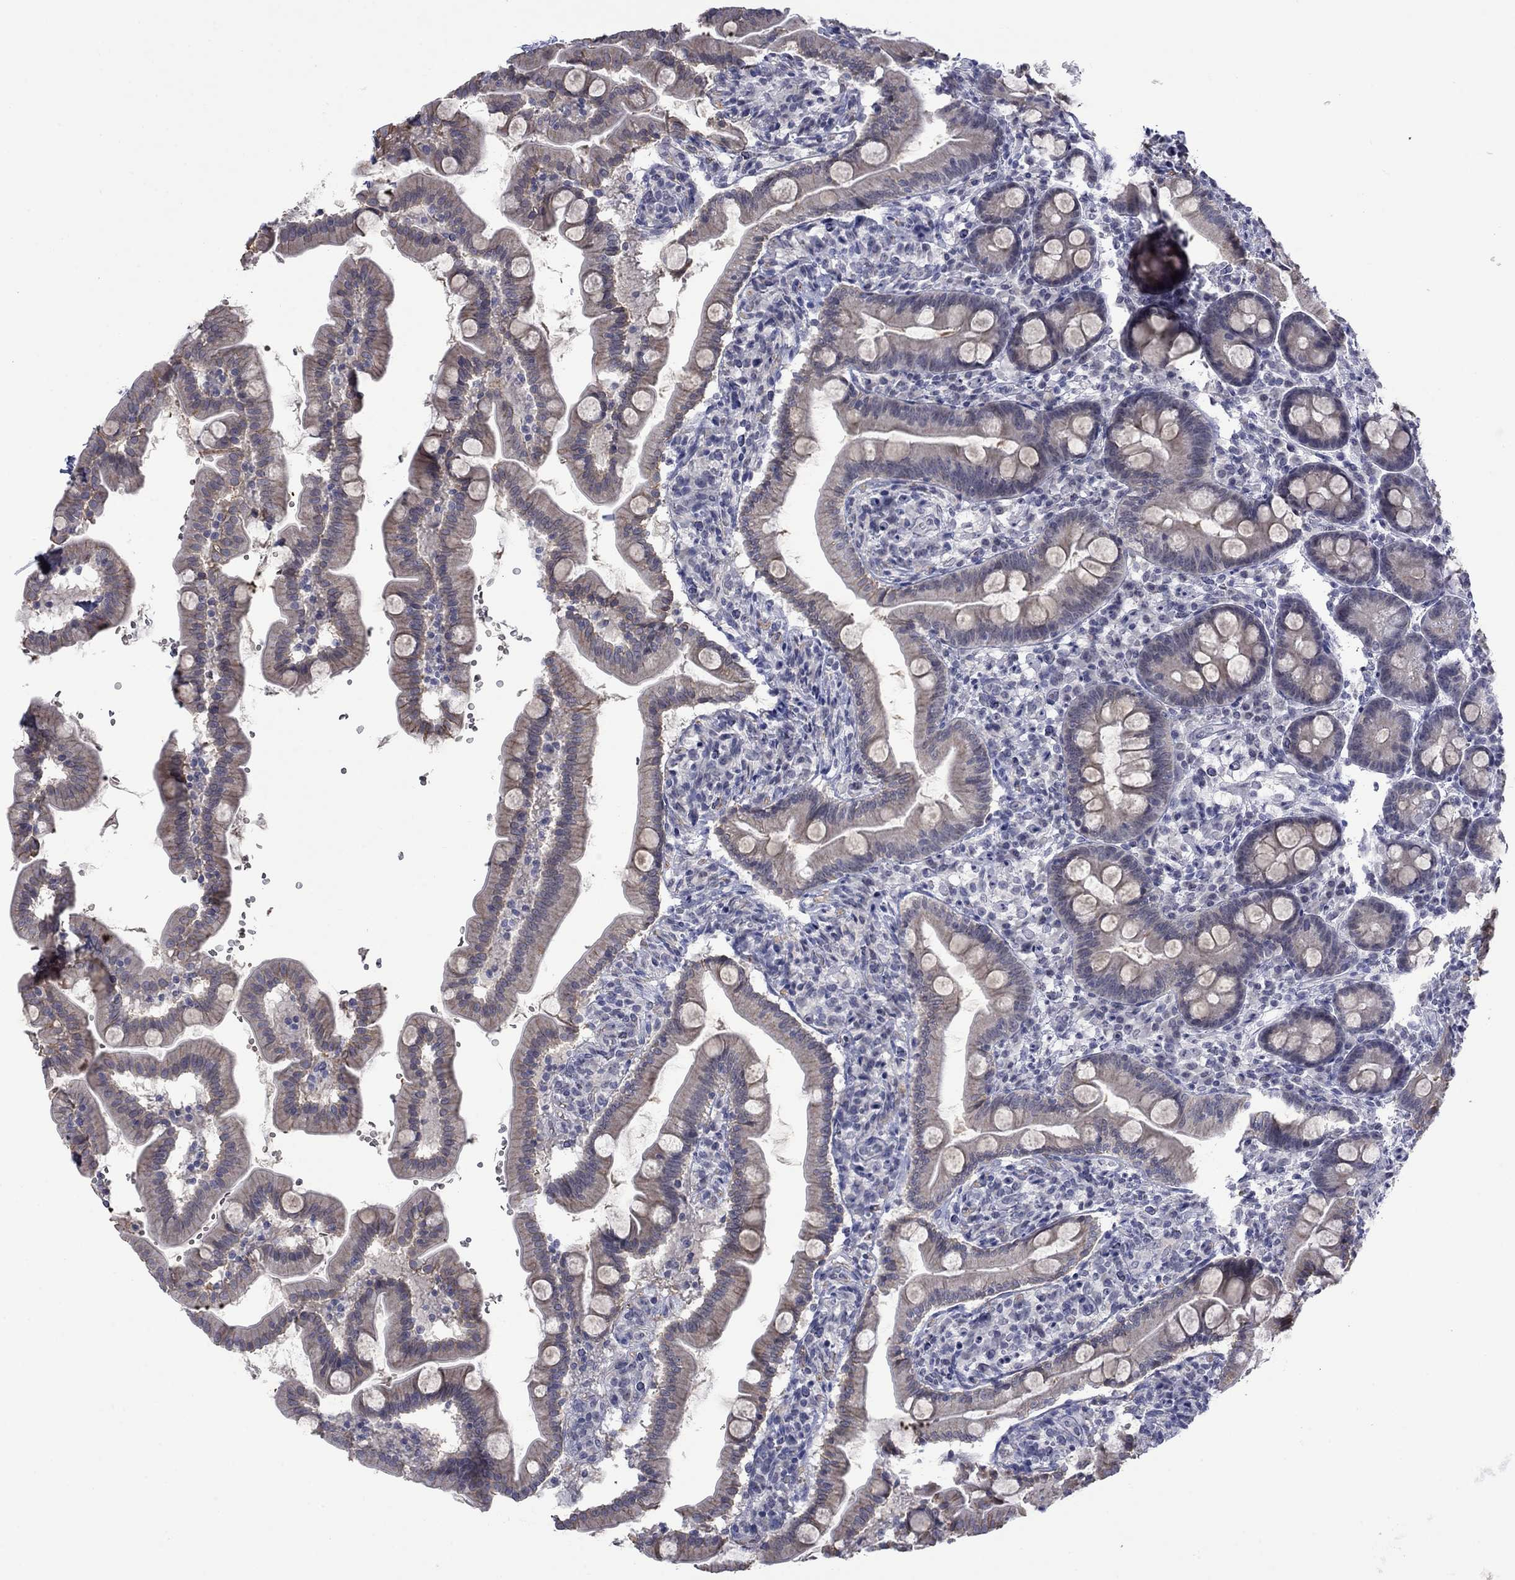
{"staining": {"intensity": "weak", "quantity": "<25%", "location": "cytoplasmic/membranous"}, "tissue": "small intestine", "cell_type": "Glandular cells", "image_type": "normal", "snomed": [{"axis": "morphology", "description": "Normal tissue, NOS"}, {"axis": "topography", "description": "Small intestine"}], "caption": "Immunohistochemistry (IHC) of normal human small intestine displays no staining in glandular cells.", "gene": "NSMF", "patient": {"sex": "female", "age": 44}}